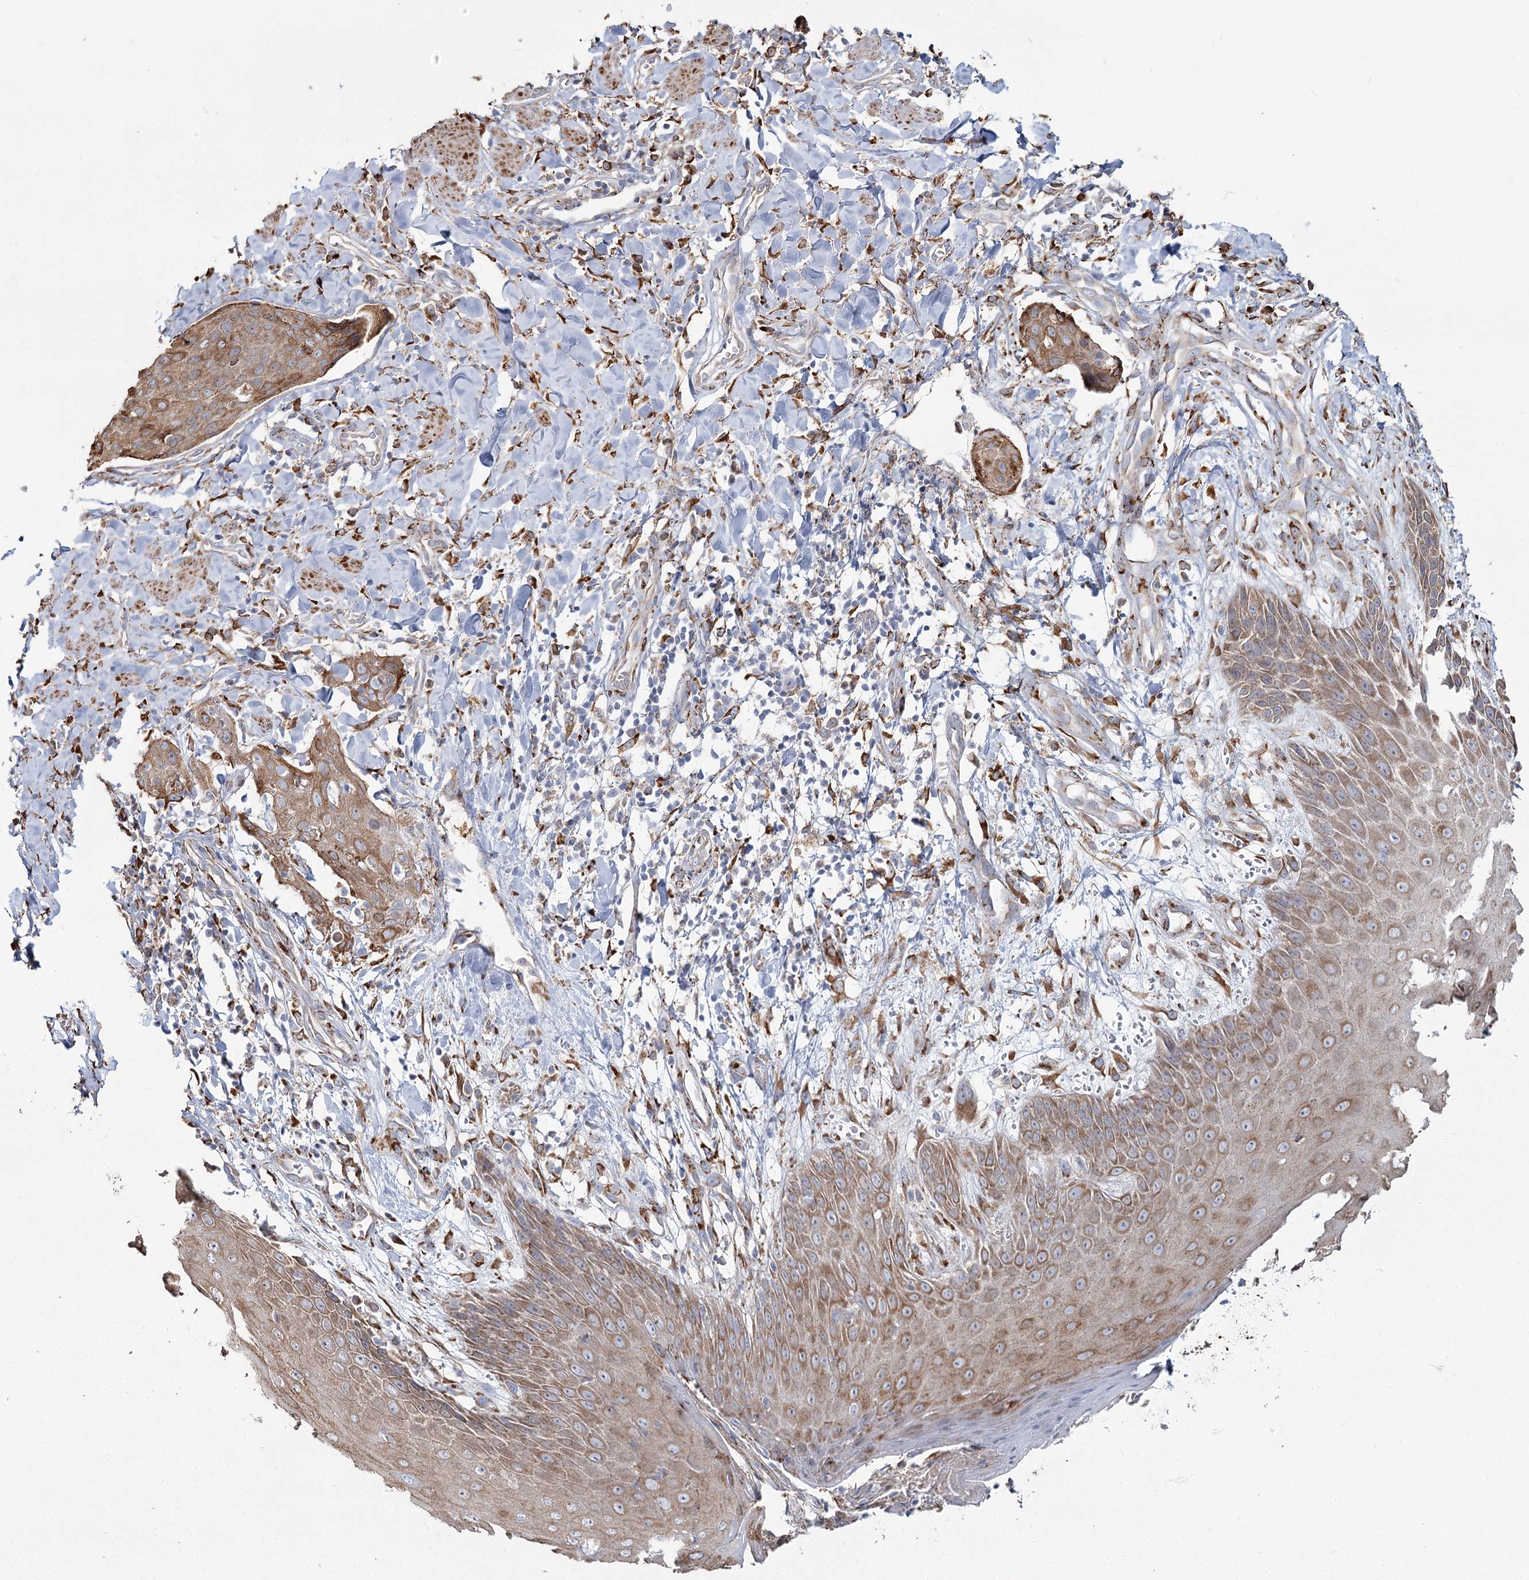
{"staining": {"intensity": "moderate", "quantity": ">75%", "location": "cytoplasmic/membranous"}, "tissue": "skin cancer", "cell_type": "Tumor cells", "image_type": "cancer", "snomed": [{"axis": "morphology", "description": "Squamous cell carcinoma, NOS"}, {"axis": "topography", "description": "Skin"}, {"axis": "topography", "description": "Vulva"}], "caption": "Immunohistochemistry (IHC) of skin cancer reveals medium levels of moderate cytoplasmic/membranous positivity in approximately >75% of tumor cells.", "gene": "ZCCHC9", "patient": {"sex": "female", "age": 85}}